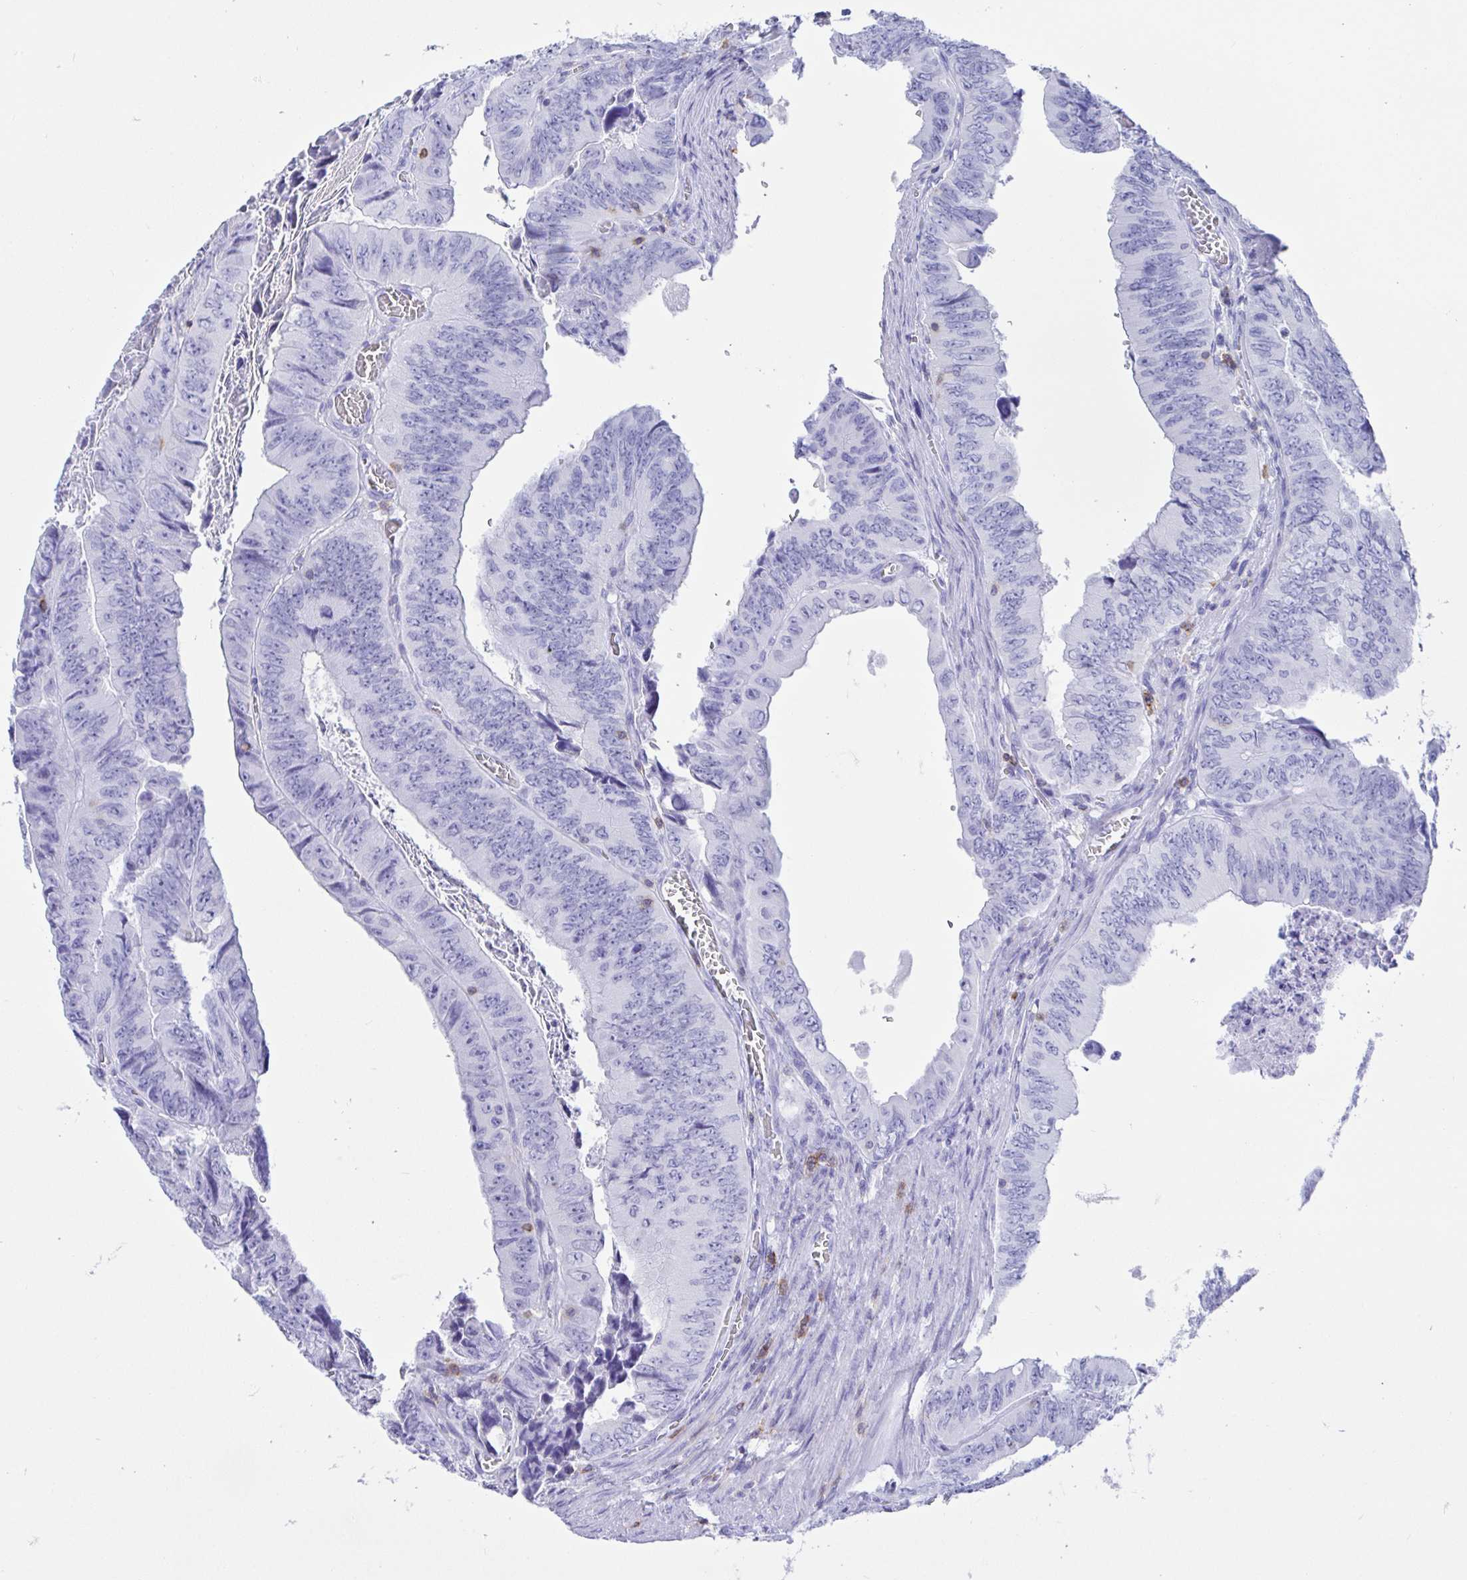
{"staining": {"intensity": "negative", "quantity": "none", "location": "none"}, "tissue": "colorectal cancer", "cell_type": "Tumor cells", "image_type": "cancer", "snomed": [{"axis": "morphology", "description": "Adenocarcinoma, NOS"}, {"axis": "topography", "description": "Colon"}], "caption": "DAB (3,3'-diaminobenzidine) immunohistochemical staining of human adenocarcinoma (colorectal) displays no significant staining in tumor cells. The staining is performed using DAB (3,3'-diaminobenzidine) brown chromogen with nuclei counter-stained in using hematoxylin.", "gene": "CD5", "patient": {"sex": "female", "age": 84}}